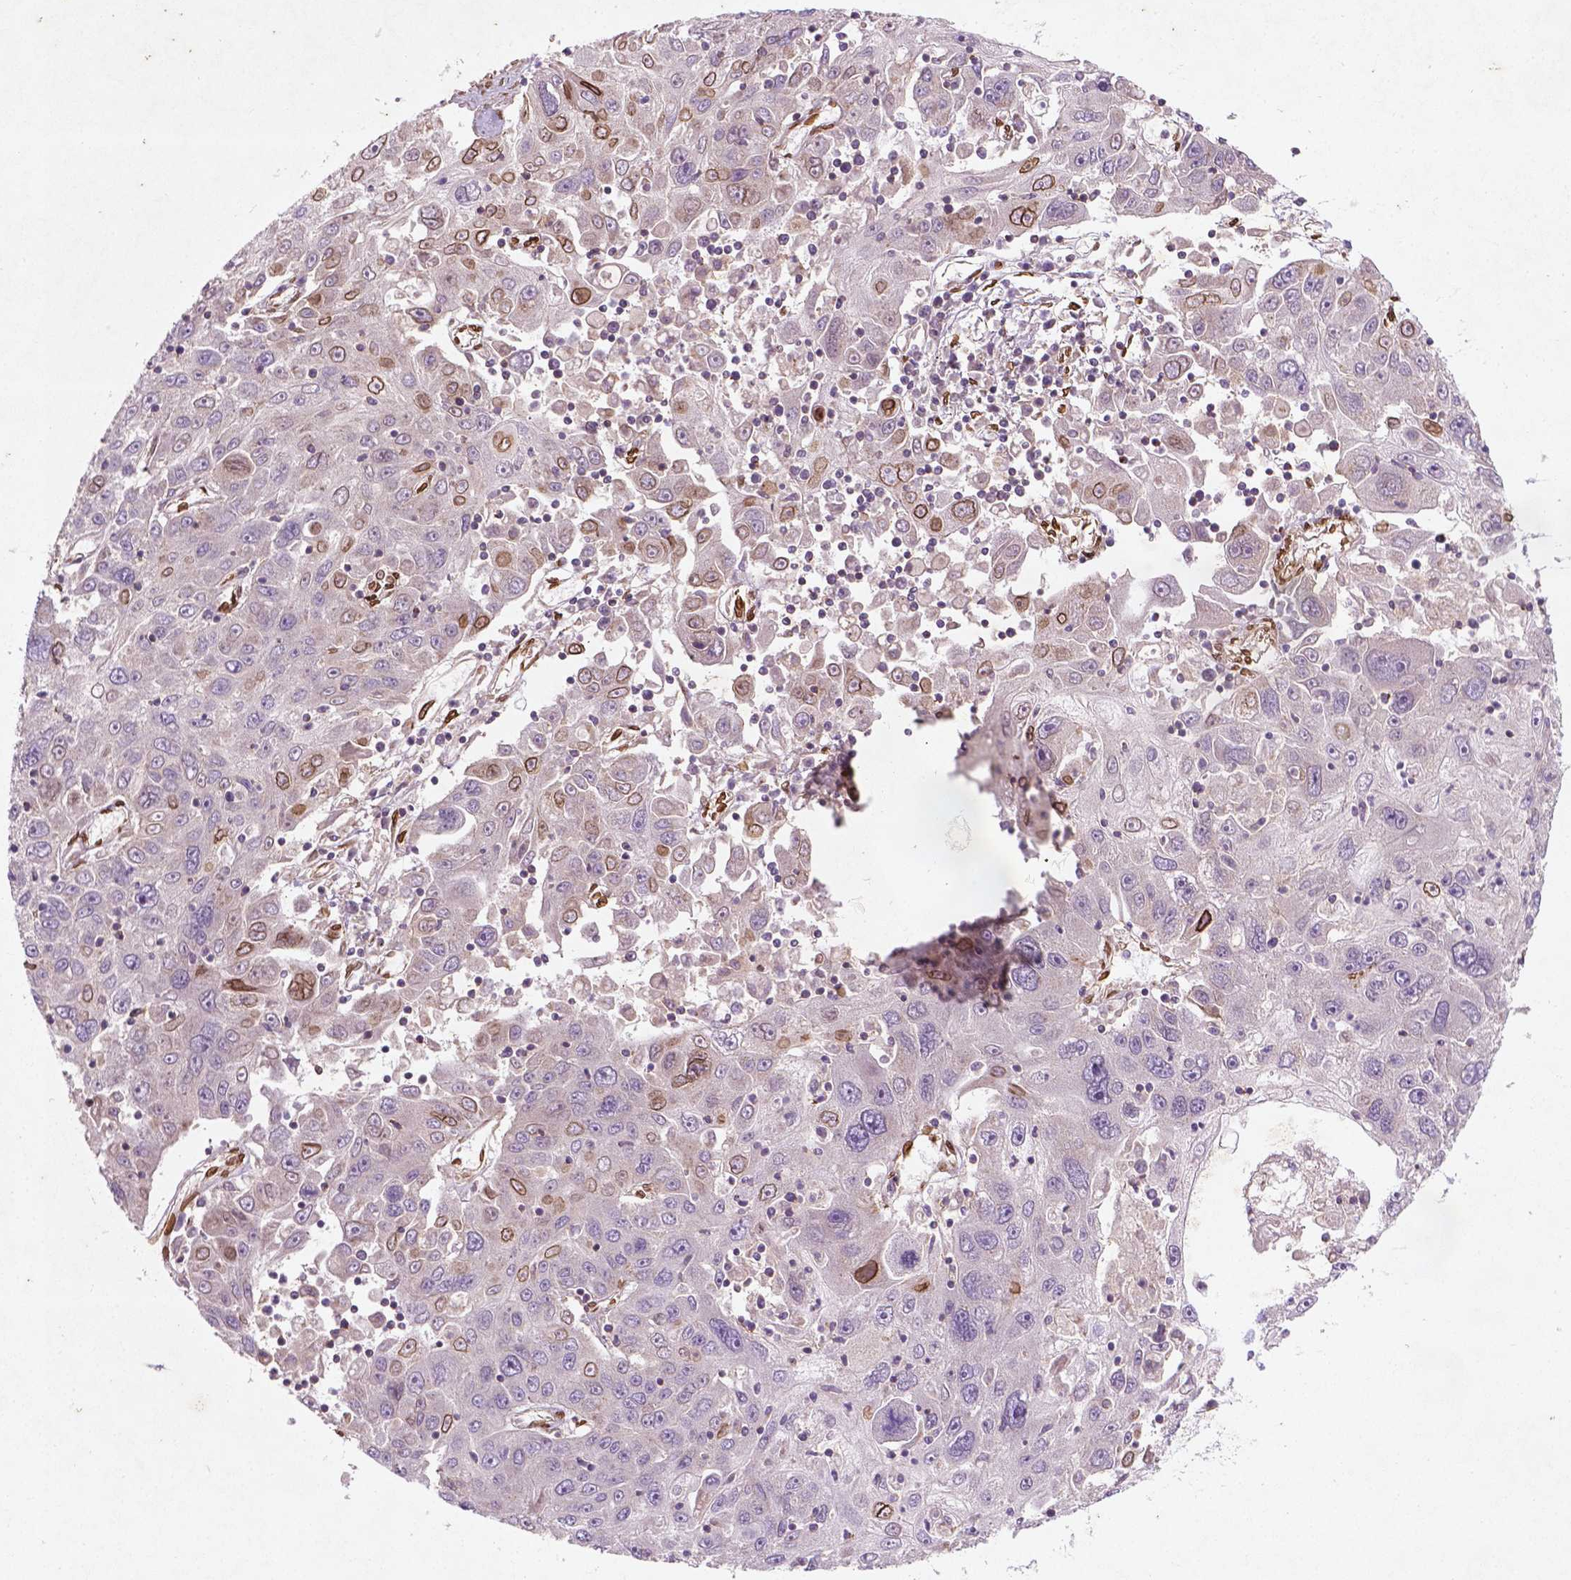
{"staining": {"intensity": "moderate", "quantity": "<25%", "location": "cytoplasmic/membranous,nuclear"}, "tissue": "stomach cancer", "cell_type": "Tumor cells", "image_type": "cancer", "snomed": [{"axis": "morphology", "description": "Adenocarcinoma, NOS"}, {"axis": "topography", "description": "Stomach"}], "caption": "Tumor cells reveal low levels of moderate cytoplasmic/membranous and nuclear staining in approximately <25% of cells in adenocarcinoma (stomach).", "gene": "TCHP", "patient": {"sex": "male", "age": 56}}